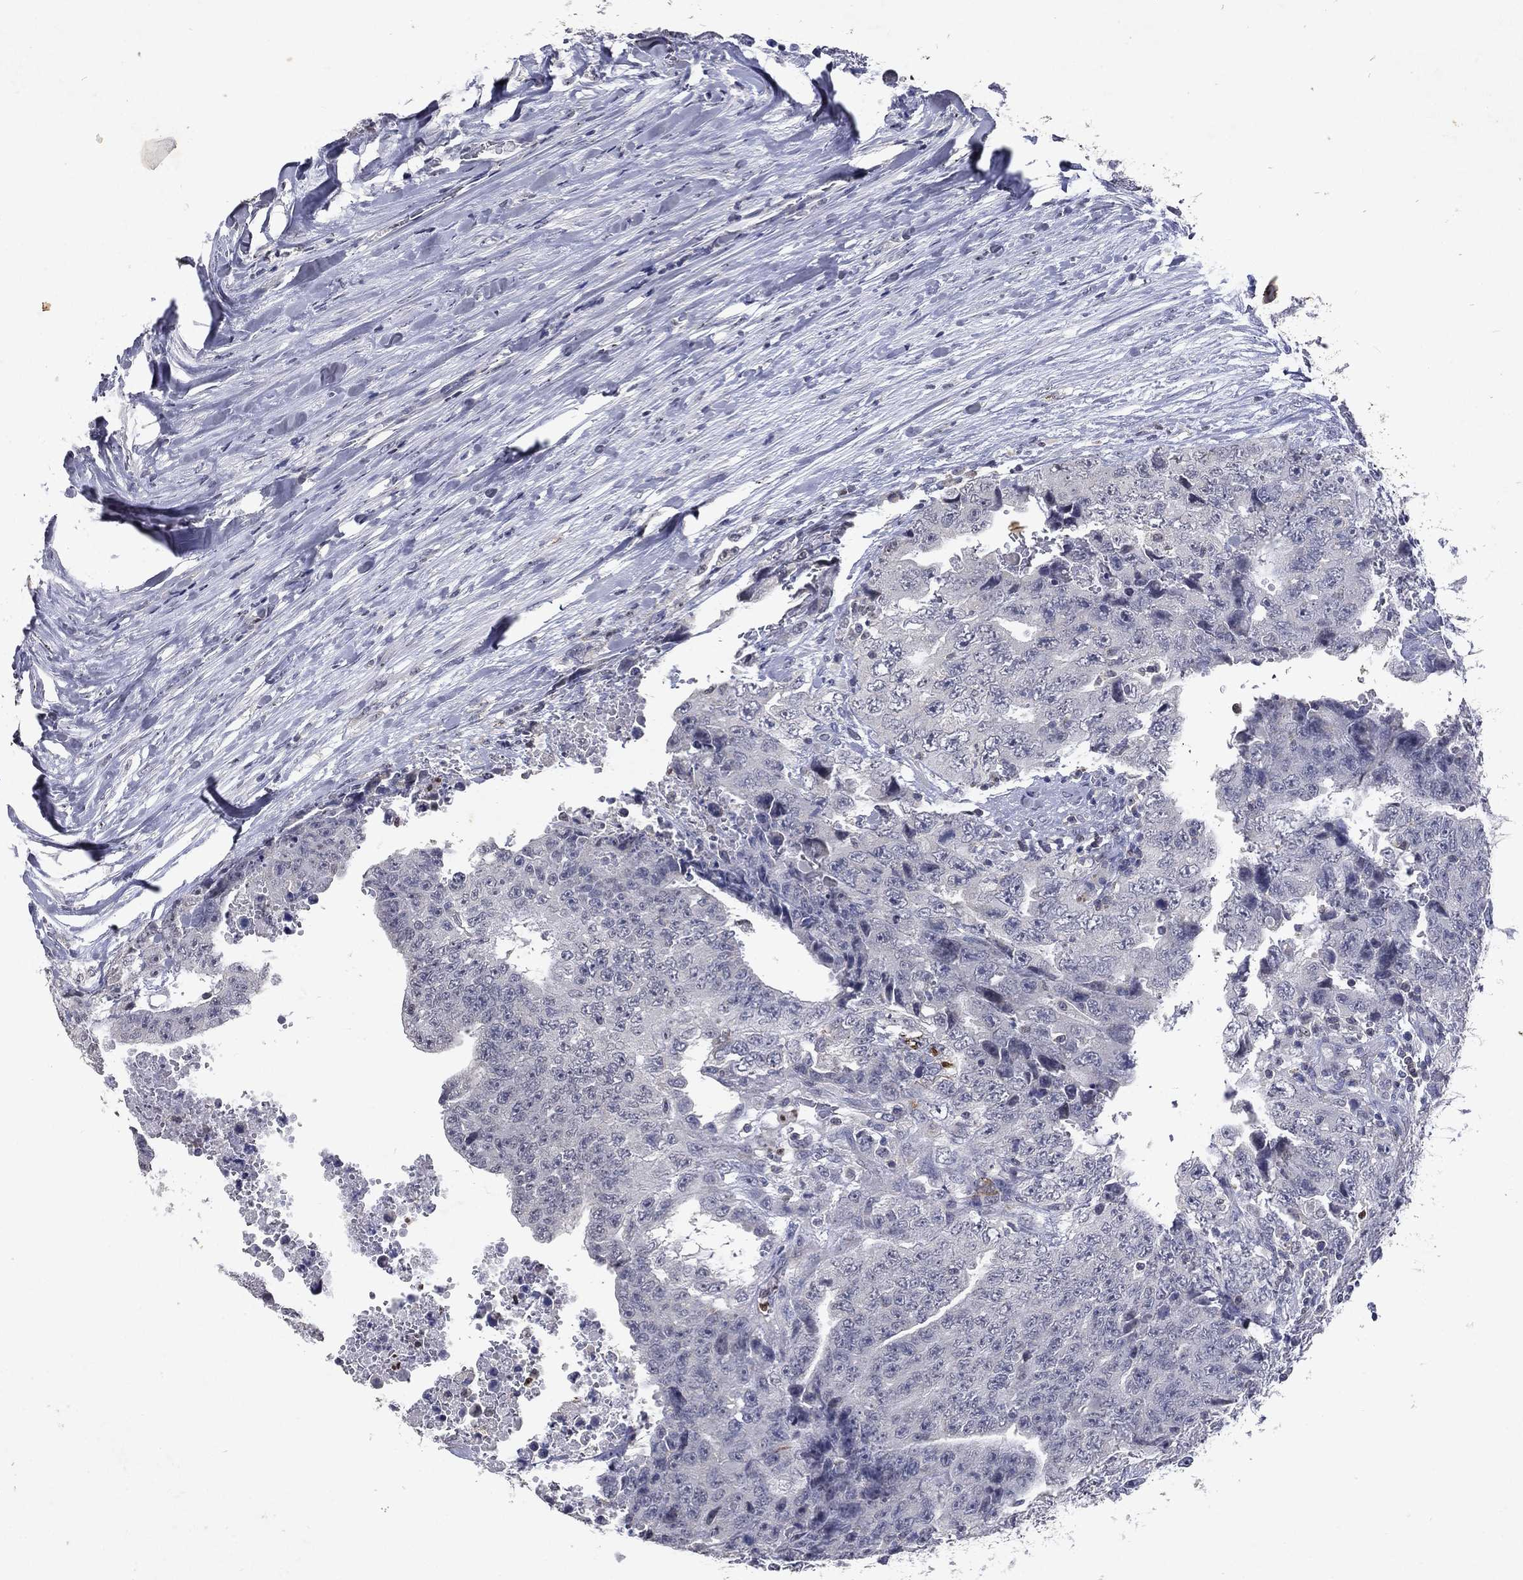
{"staining": {"intensity": "negative", "quantity": "none", "location": "none"}, "tissue": "testis cancer", "cell_type": "Tumor cells", "image_type": "cancer", "snomed": [{"axis": "morphology", "description": "Carcinoma, Embryonal, NOS"}, {"axis": "topography", "description": "Testis"}], "caption": "This histopathology image is of embryonal carcinoma (testis) stained with immunohistochemistry to label a protein in brown with the nuclei are counter-stained blue. There is no expression in tumor cells. (DAB immunohistochemistry with hematoxylin counter stain).", "gene": "SLC34A2", "patient": {"sex": "male", "age": 24}}